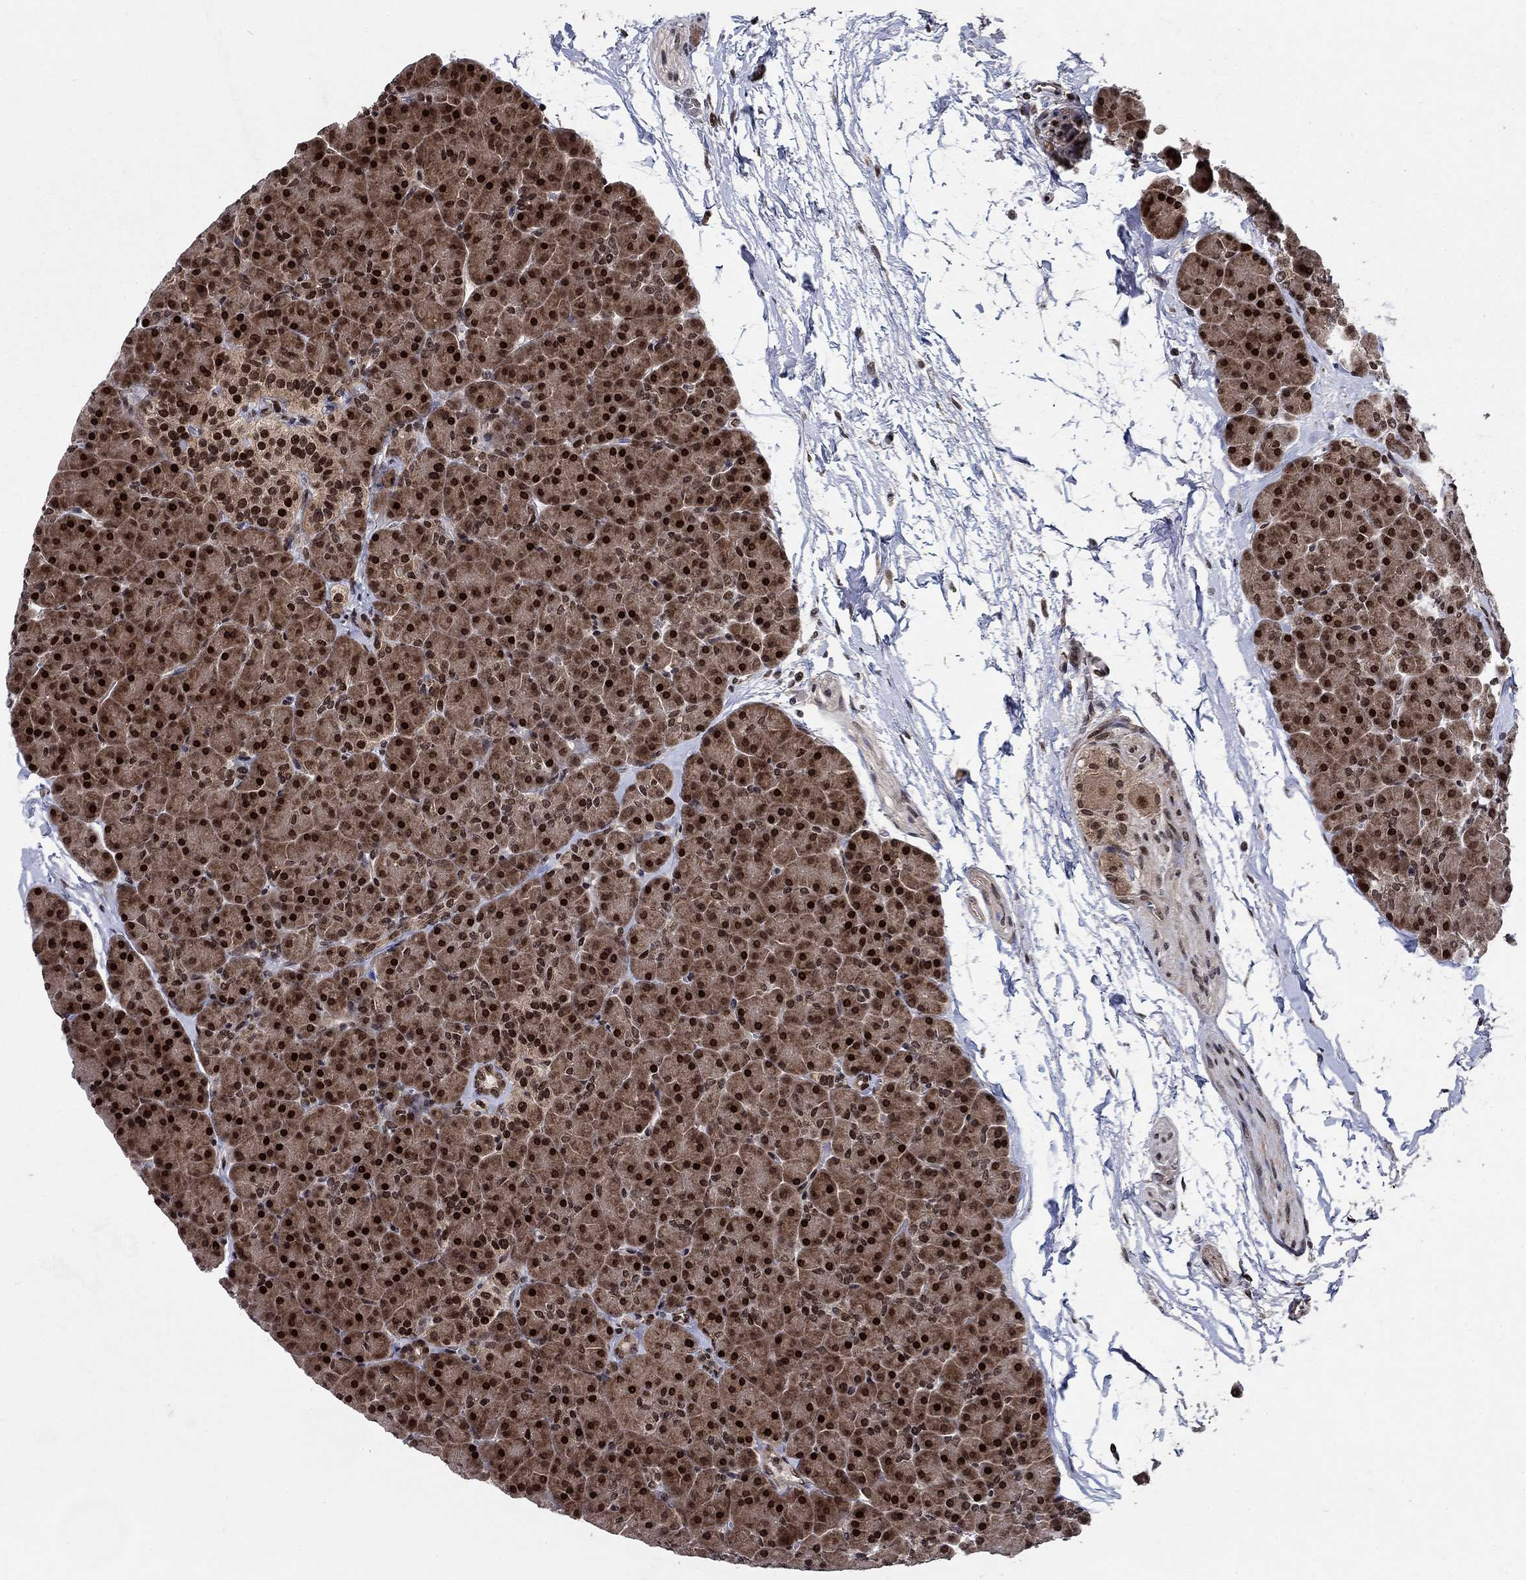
{"staining": {"intensity": "strong", "quantity": "25%-75%", "location": "cytoplasmic/membranous,nuclear"}, "tissue": "pancreas", "cell_type": "Exocrine glandular cells", "image_type": "normal", "snomed": [{"axis": "morphology", "description": "Normal tissue, NOS"}, {"axis": "topography", "description": "Pancreas"}], "caption": "Human pancreas stained for a protein (brown) exhibits strong cytoplasmic/membranous,nuclear positive expression in about 25%-75% of exocrine glandular cells.", "gene": "PRICKLE4", "patient": {"sex": "female", "age": 44}}